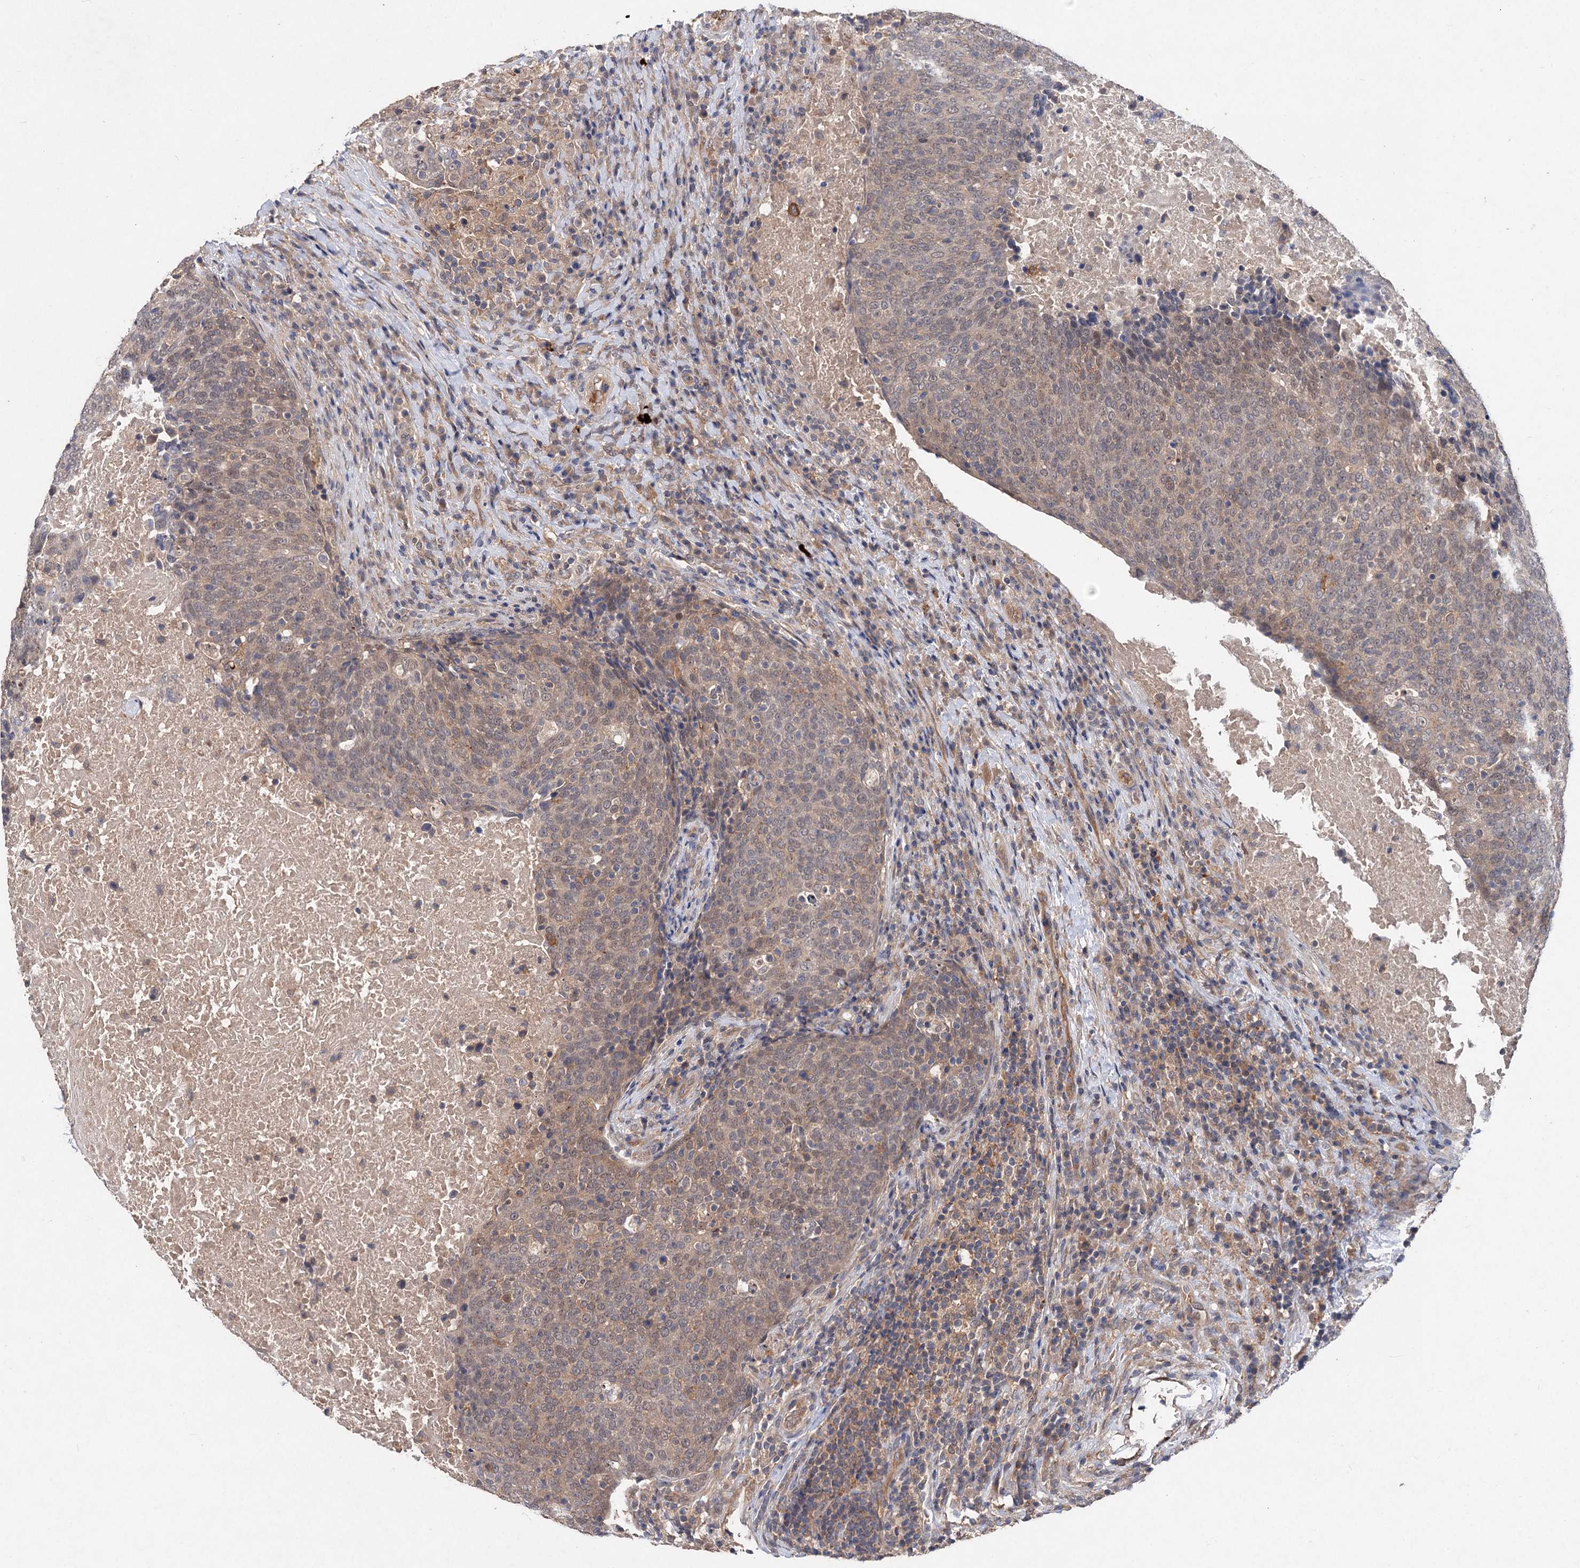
{"staining": {"intensity": "weak", "quantity": ">75%", "location": "cytoplasmic/membranous,nuclear"}, "tissue": "head and neck cancer", "cell_type": "Tumor cells", "image_type": "cancer", "snomed": [{"axis": "morphology", "description": "Squamous cell carcinoma, NOS"}, {"axis": "morphology", "description": "Squamous cell carcinoma, metastatic, NOS"}, {"axis": "topography", "description": "Lymph node"}, {"axis": "topography", "description": "Head-Neck"}], "caption": "Head and neck cancer tissue exhibits weak cytoplasmic/membranous and nuclear staining in about >75% of tumor cells", "gene": "NUDCD2", "patient": {"sex": "male", "age": 62}}